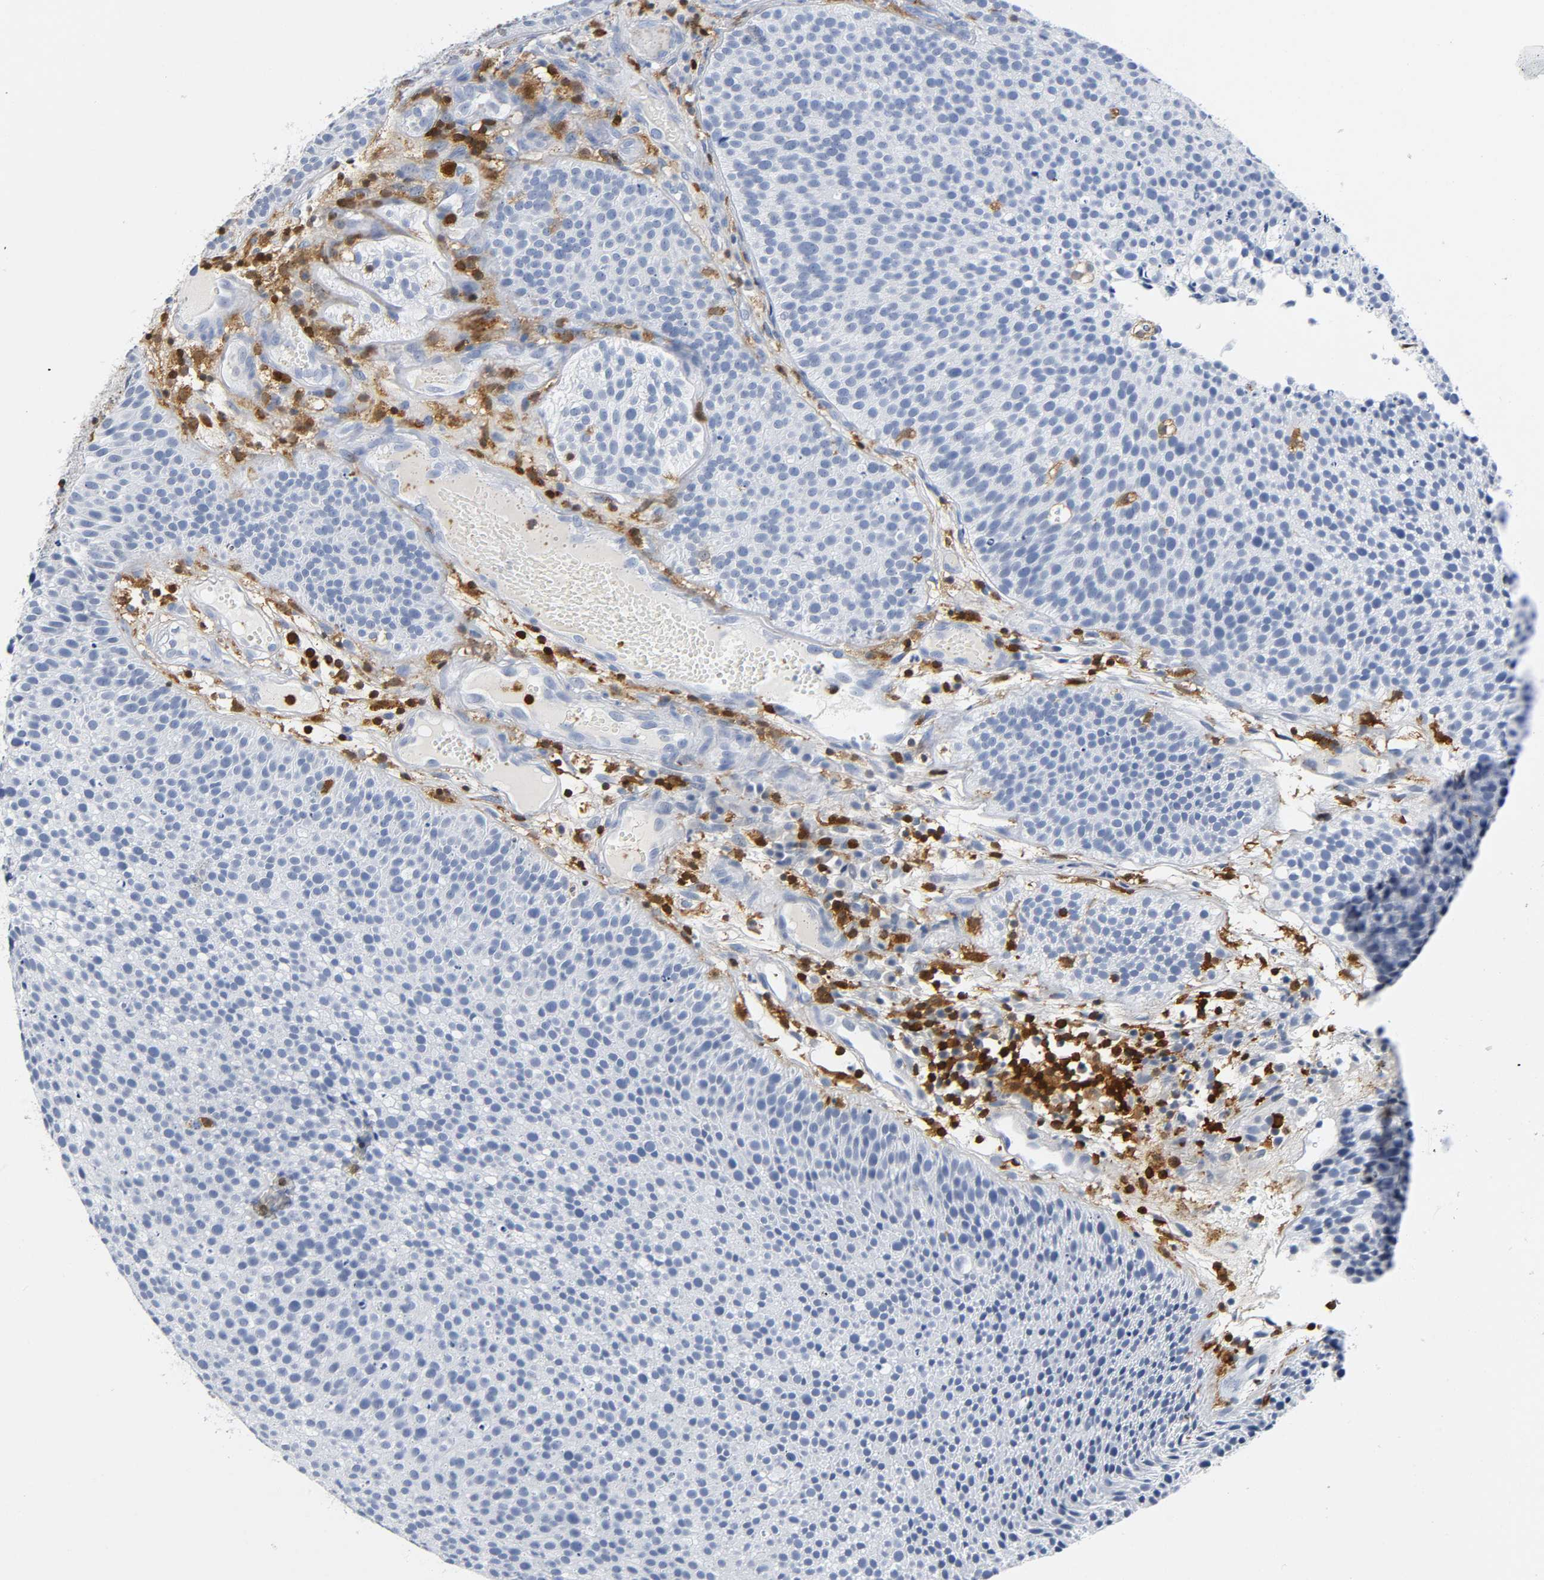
{"staining": {"intensity": "negative", "quantity": "none", "location": "none"}, "tissue": "urothelial cancer", "cell_type": "Tumor cells", "image_type": "cancer", "snomed": [{"axis": "morphology", "description": "Urothelial carcinoma, Low grade"}, {"axis": "topography", "description": "Urinary bladder"}], "caption": "A high-resolution micrograph shows immunohistochemistry (IHC) staining of low-grade urothelial carcinoma, which demonstrates no significant positivity in tumor cells.", "gene": "DOK2", "patient": {"sex": "male", "age": 85}}